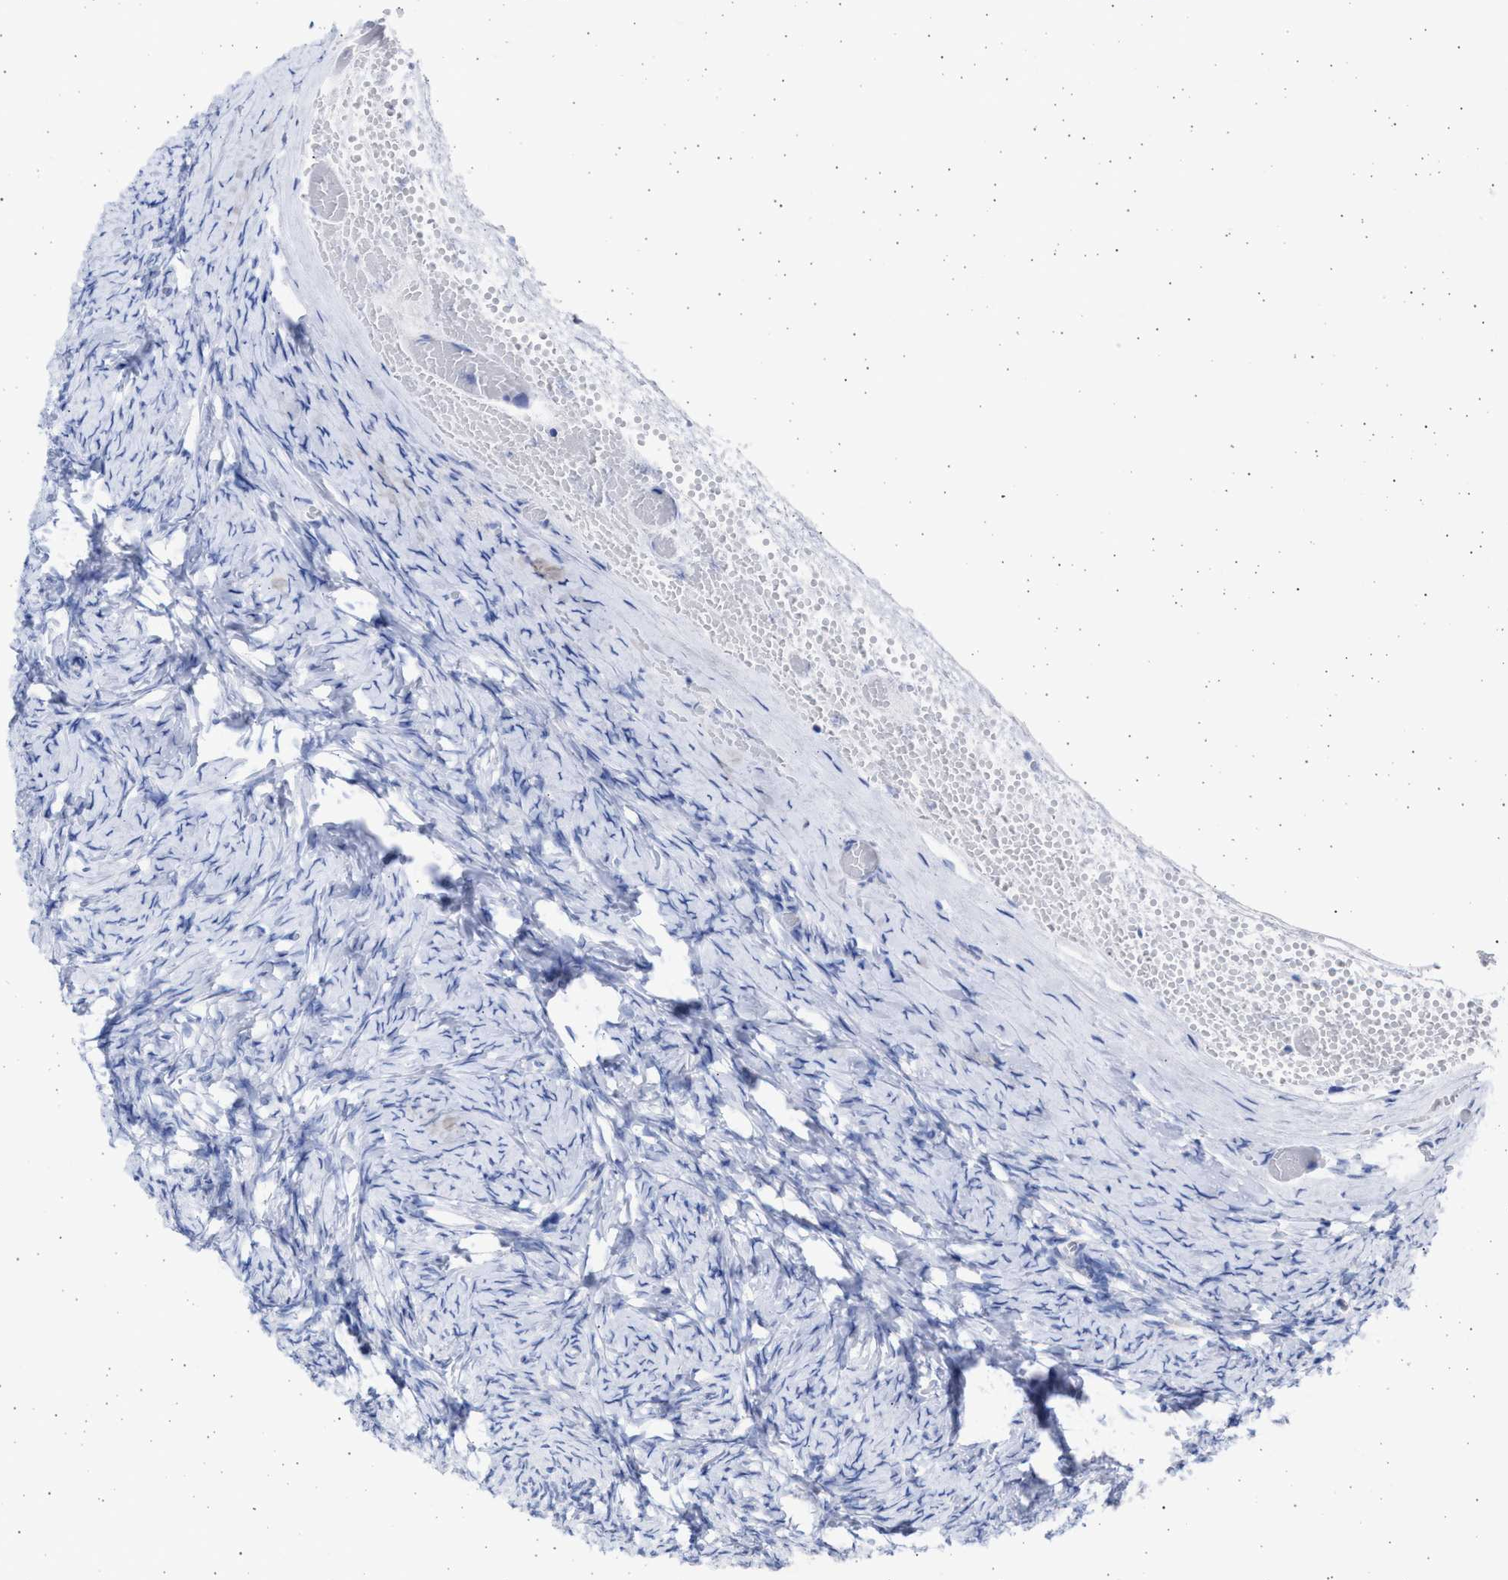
{"staining": {"intensity": "negative", "quantity": "none", "location": "none"}, "tissue": "ovary", "cell_type": "Follicle cells", "image_type": "normal", "snomed": [{"axis": "morphology", "description": "Normal tissue, NOS"}, {"axis": "topography", "description": "Ovary"}], "caption": "The micrograph reveals no staining of follicle cells in unremarkable ovary.", "gene": "ALDOC", "patient": {"sex": "female", "age": 27}}